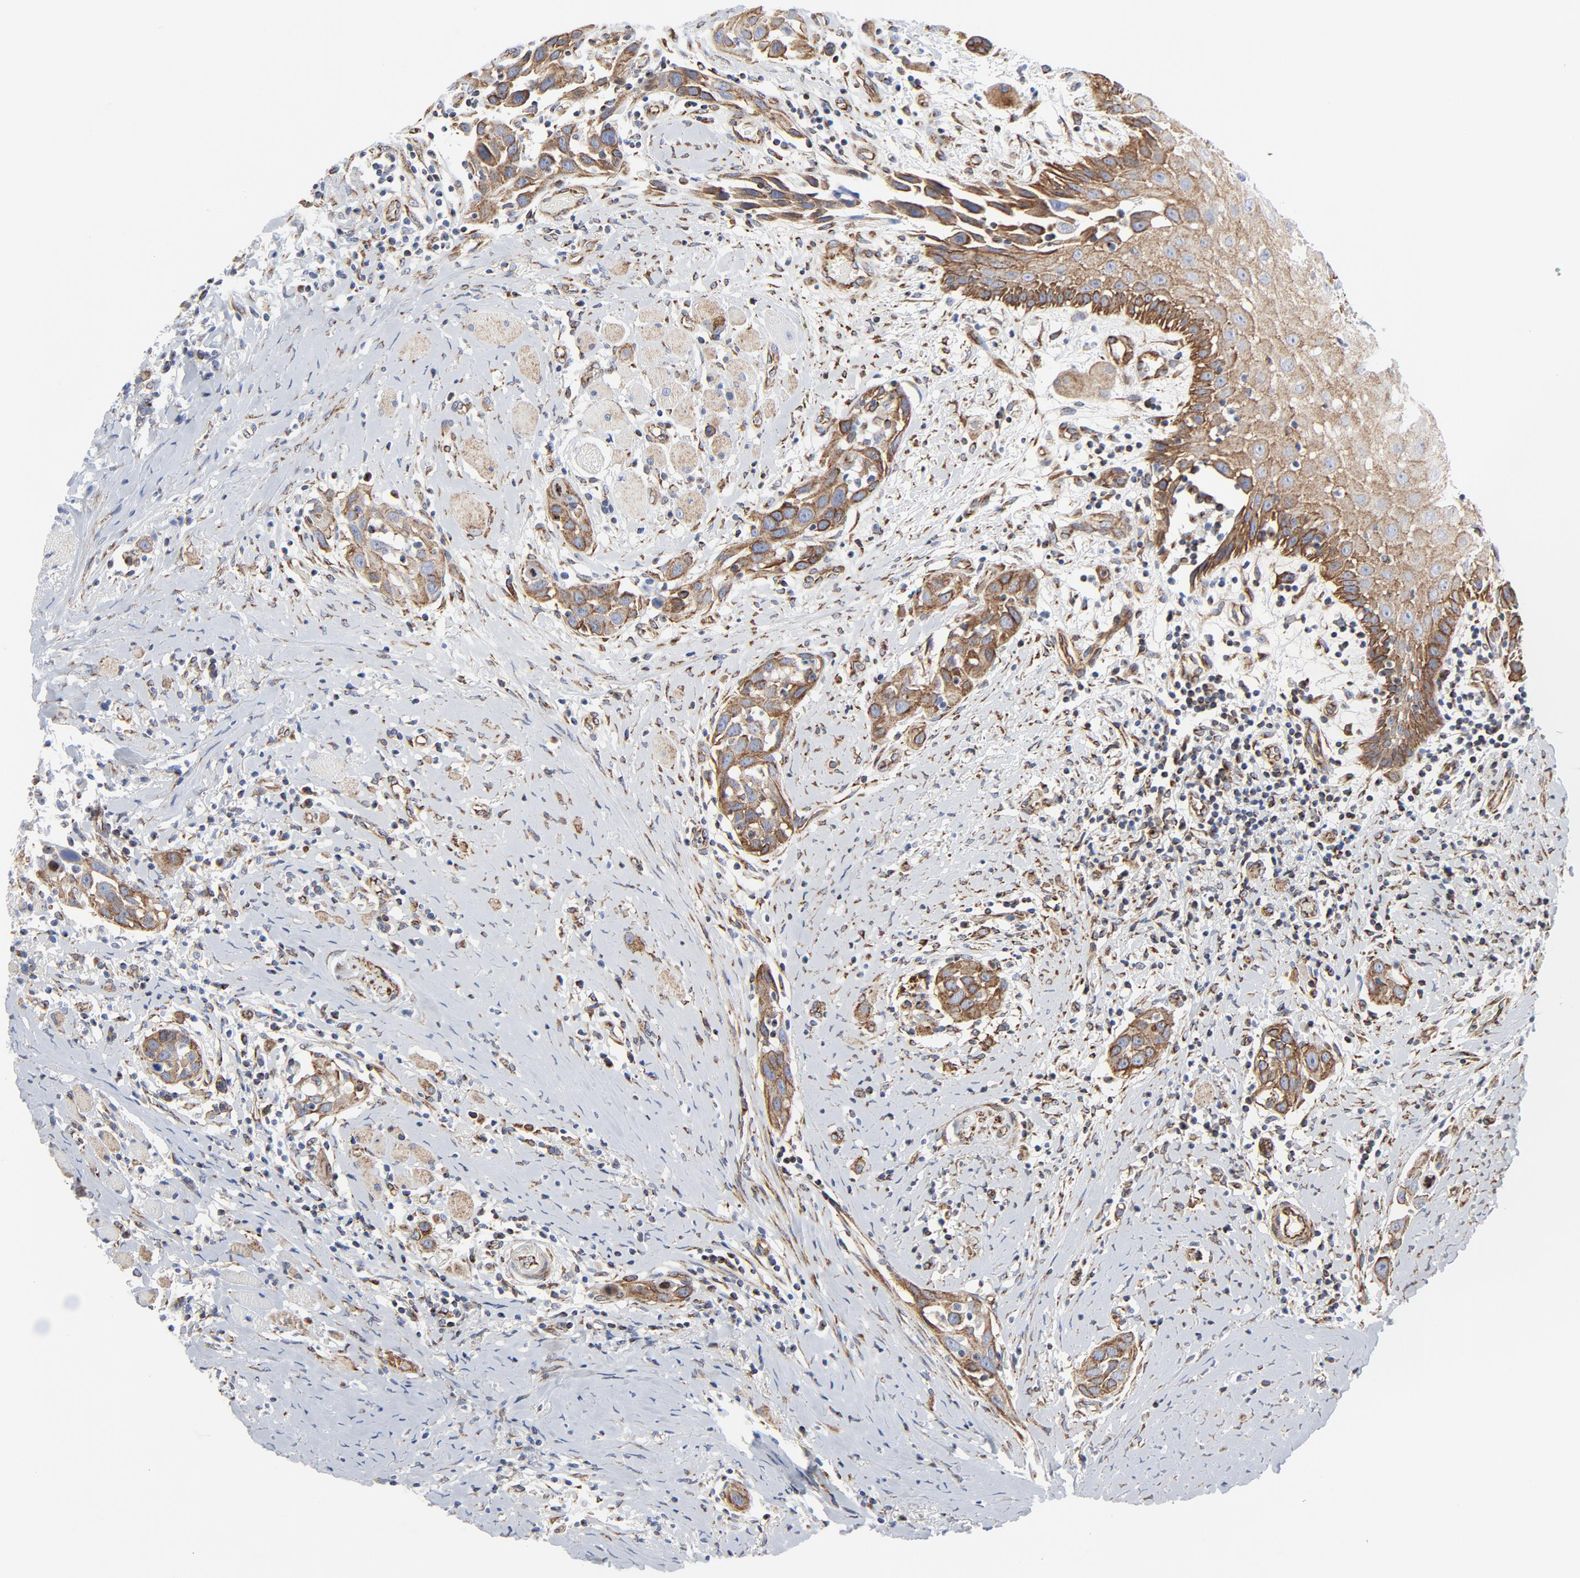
{"staining": {"intensity": "moderate", "quantity": "25%-75%", "location": "cytoplasmic/membranous"}, "tissue": "head and neck cancer", "cell_type": "Tumor cells", "image_type": "cancer", "snomed": [{"axis": "morphology", "description": "Squamous cell carcinoma, NOS"}, {"axis": "topography", "description": "Oral tissue"}, {"axis": "topography", "description": "Head-Neck"}], "caption": "Protein staining of head and neck cancer (squamous cell carcinoma) tissue shows moderate cytoplasmic/membranous positivity in approximately 25%-75% of tumor cells.", "gene": "TUBB1", "patient": {"sex": "female", "age": 50}}